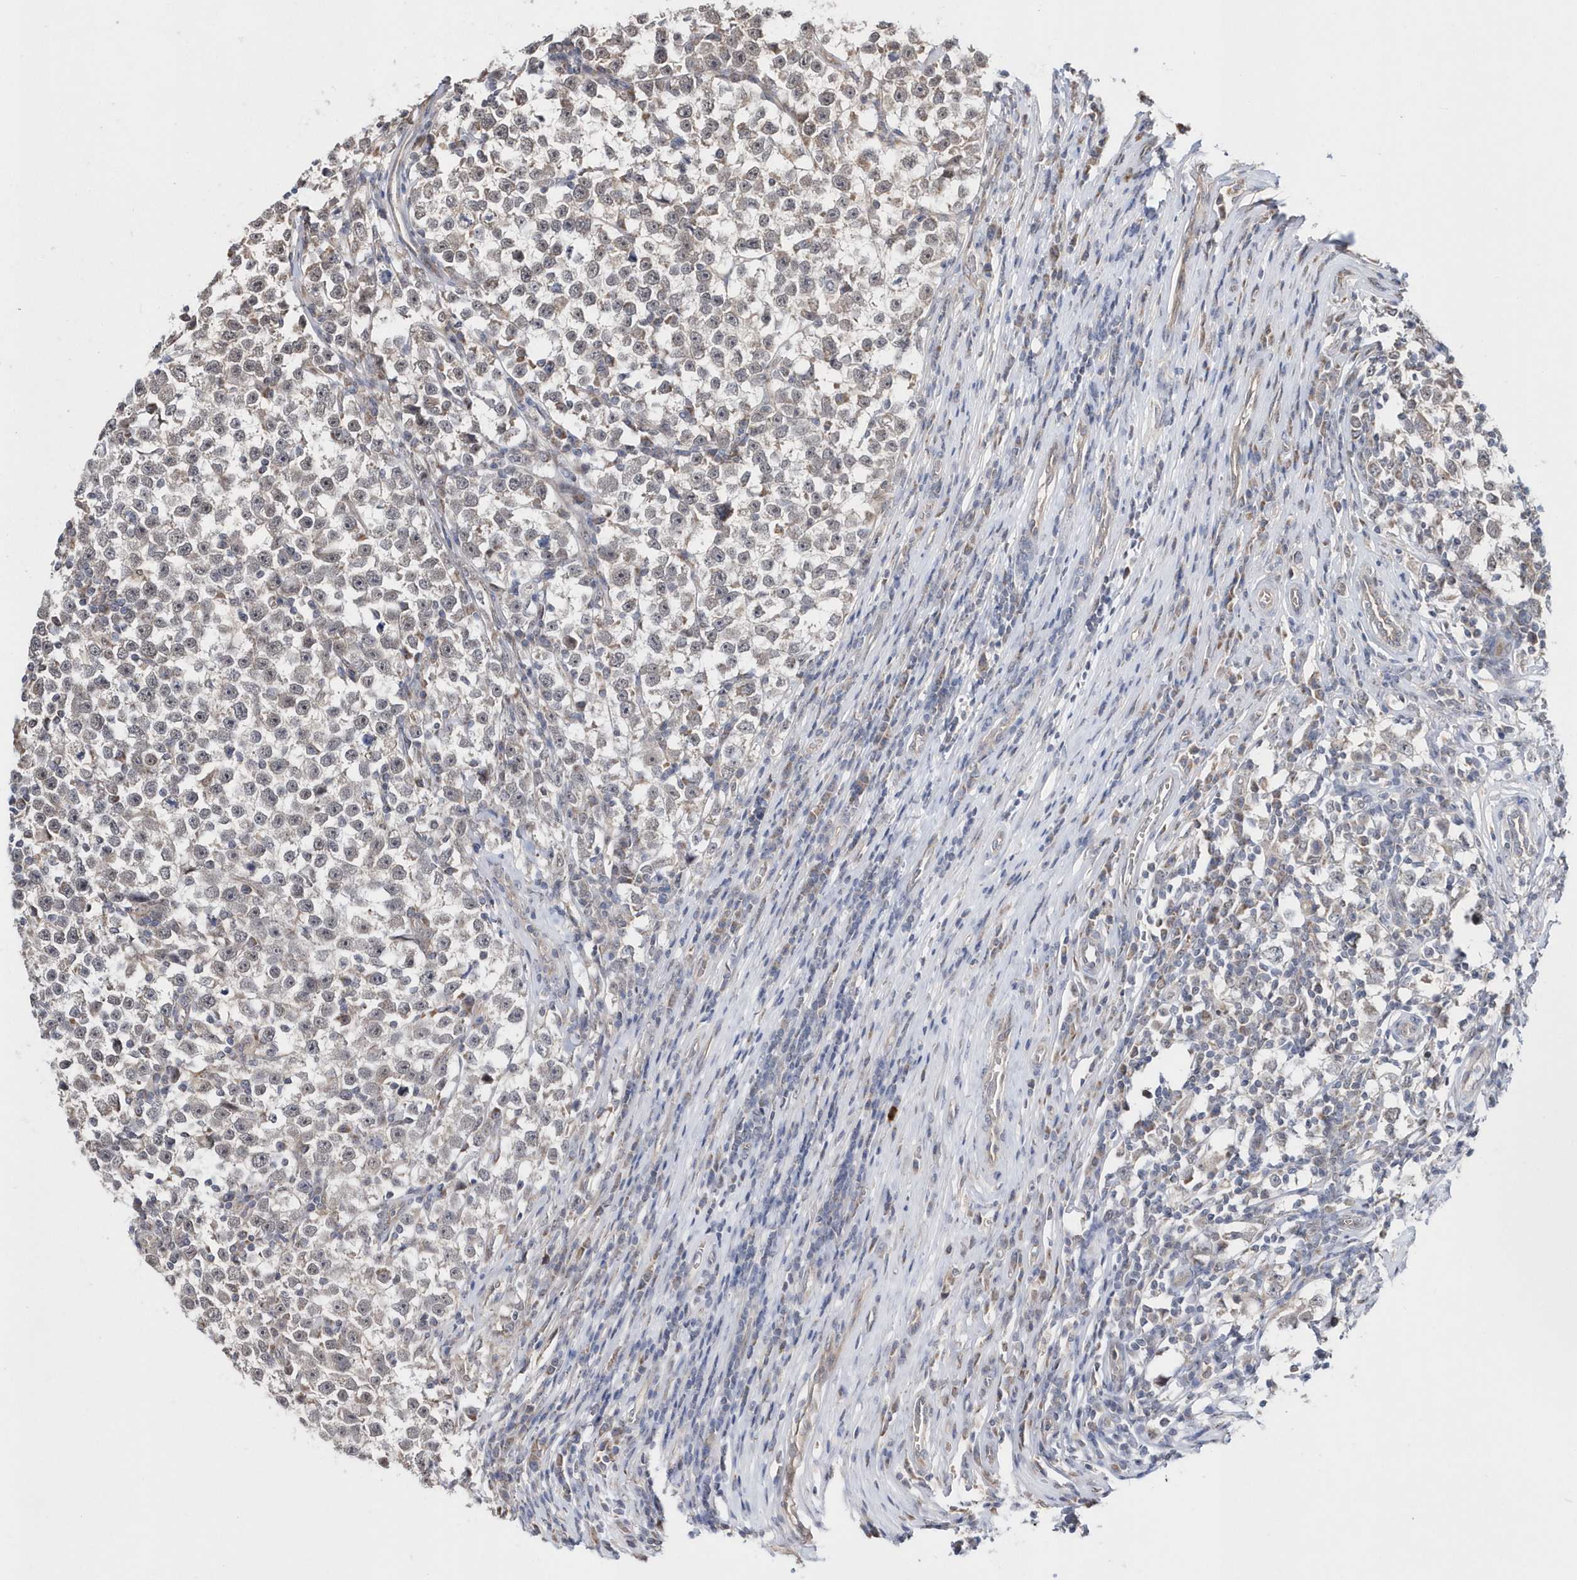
{"staining": {"intensity": "negative", "quantity": "none", "location": "none"}, "tissue": "testis cancer", "cell_type": "Tumor cells", "image_type": "cancer", "snomed": [{"axis": "morphology", "description": "Normal tissue, NOS"}, {"axis": "morphology", "description": "Seminoma, NOS"}, {"axis": "topography", "description": "Testis"}], "caption": "Immunohistochemistry micrograph of neoplastic tissue: testis seminoma stained with DAB (3,3'-diaminobenzidine) exhibits no significant protein positivity in tumor cells. The staining was performed using DAB (3,3'-diaminobenzidine) to visualize the protein expression in brown, while the nuclei were stained in blue with hematoxylin (Magnification: 20x).", "gene": "DALRD3", "patient": {"sex": "male", "age": 43}}